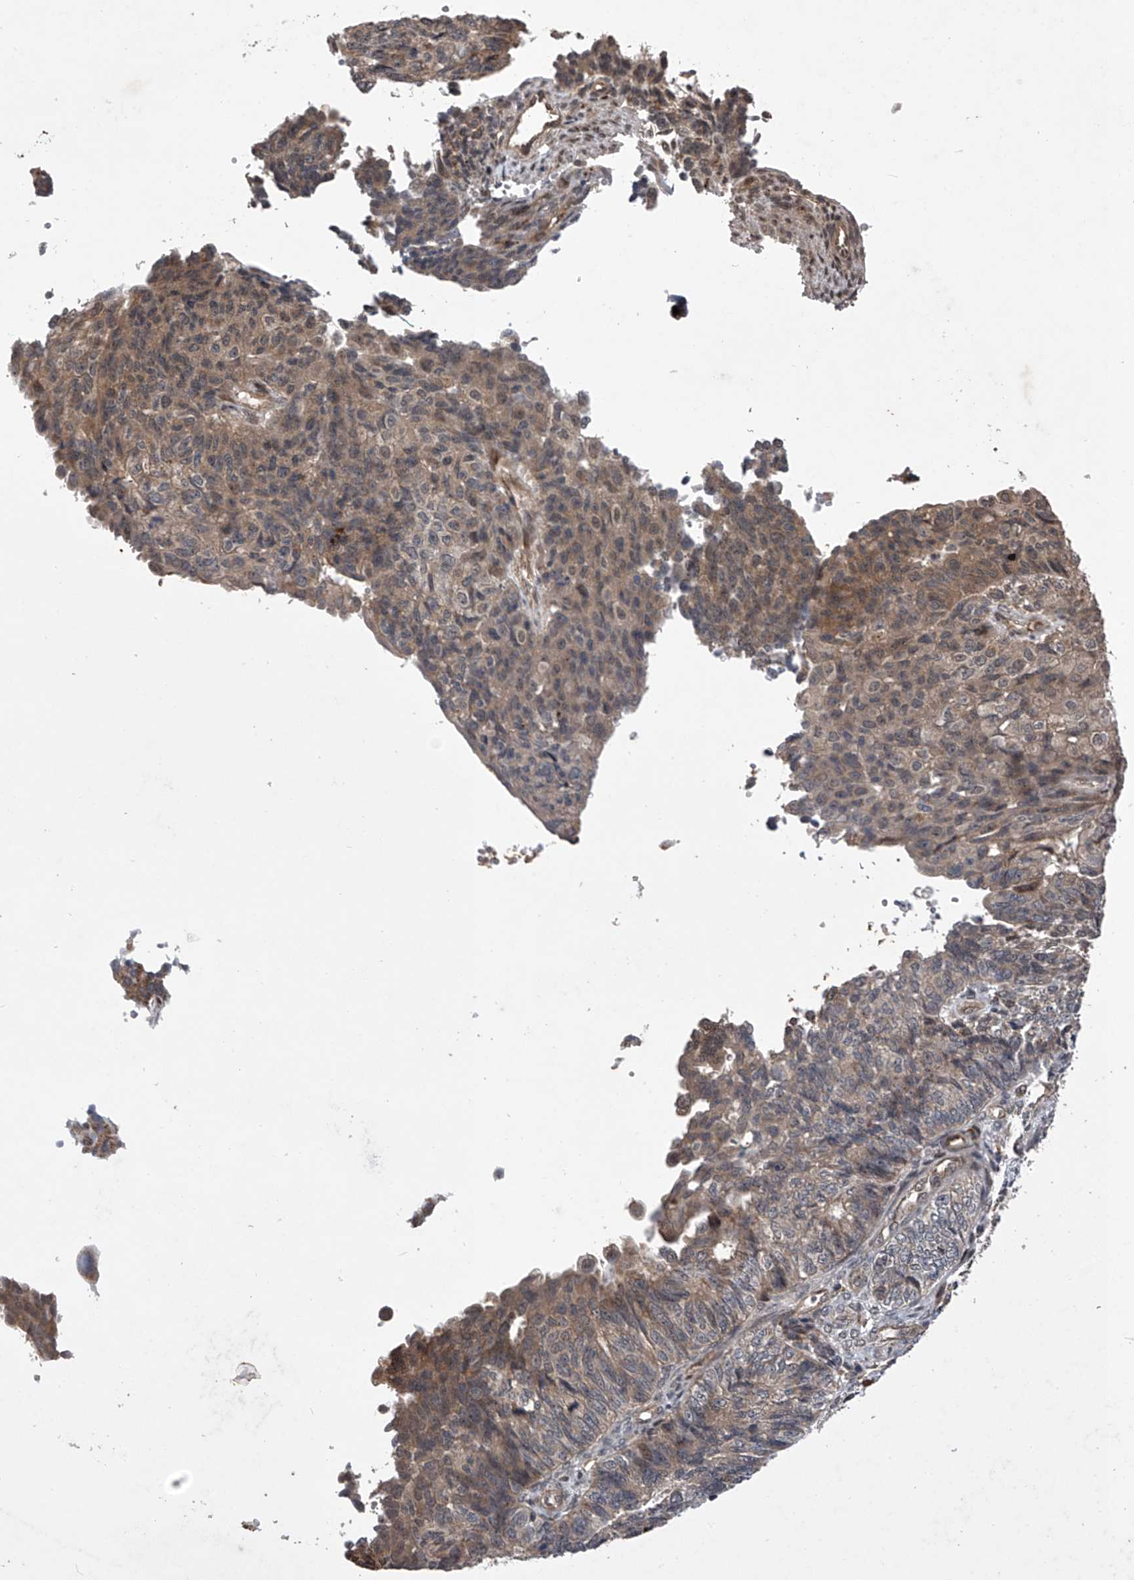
{"staining": {"intensity": "weak", "quantity": ">75%", "location": "cytoplasmic/membranous"}, "tissue": "endometrial cancer", "cell_type": "Tumor cells", "image_type": "cancer", "snomed": [{"axis": "morphology", "description": "Adenocarcinoma, NOS"}, {"axis": "topography", "description": "Endometrium"}], "caption": "Weak cytoplasmic/membranous protein staining is seen in approximately >75% of tumor cells in endometrial adenocarcinoma.", "gene": "MAP3K11", "patient": {"sex": "female", "age": 32}}